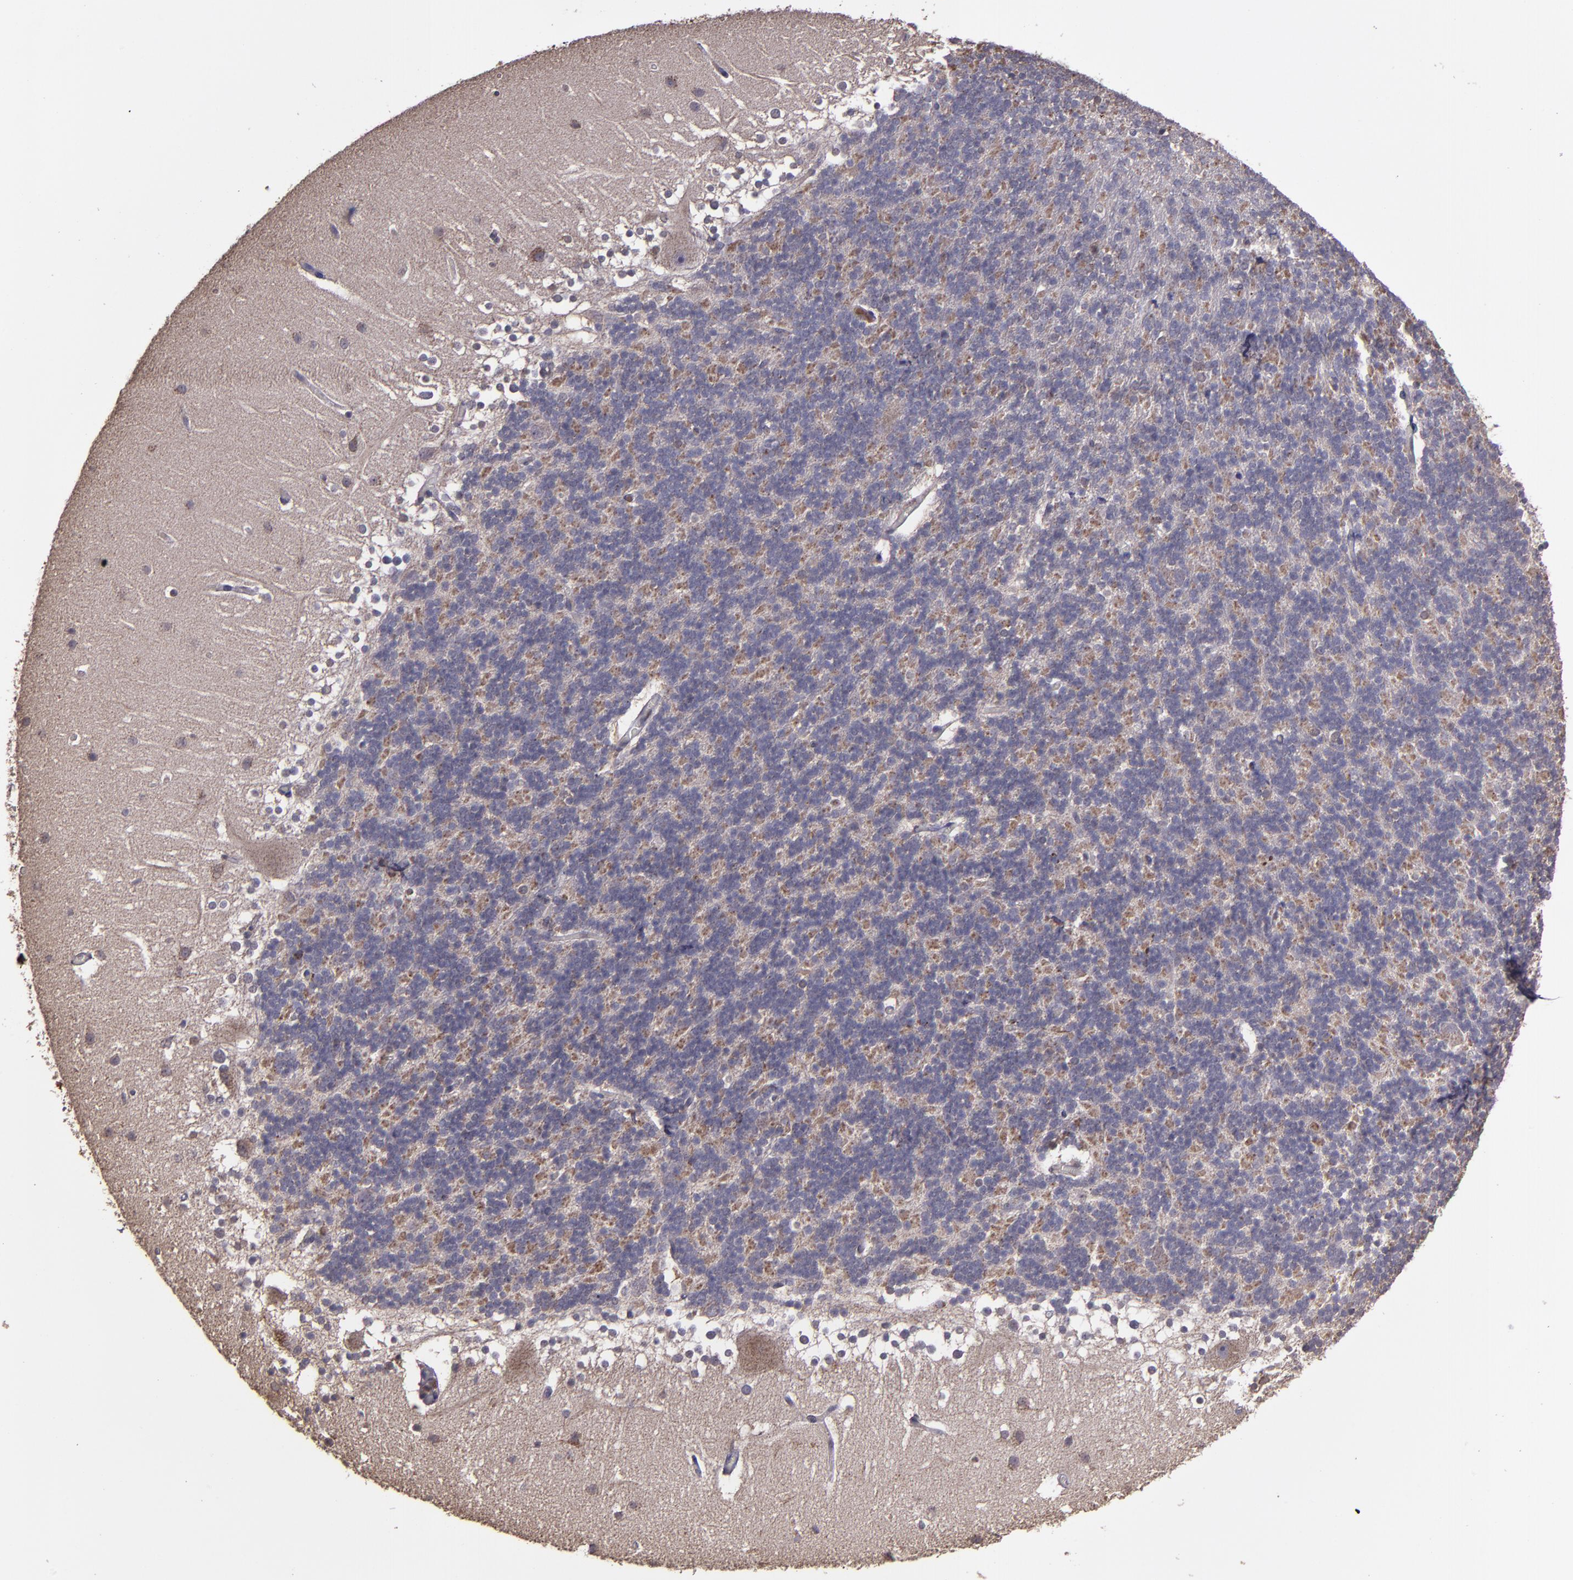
{"staining": {"intensity": "negative", "quantity": "none", "location": "none"}, "tissue": "cerebellum", "cell_type": "Cells in granular layer", "image_type": "normal", "snomed": [{"axis": "morphology", "description": "Normal tissue, NOS"}, {"axis": "topography", "description": "Cerebellum"}], "caption": "Immunohistochemistry of benign cerebellum displays no positivity in cells in granular layer.", "gene": "SERPINF2", "patient": {"sex": "female", "age": 19}}